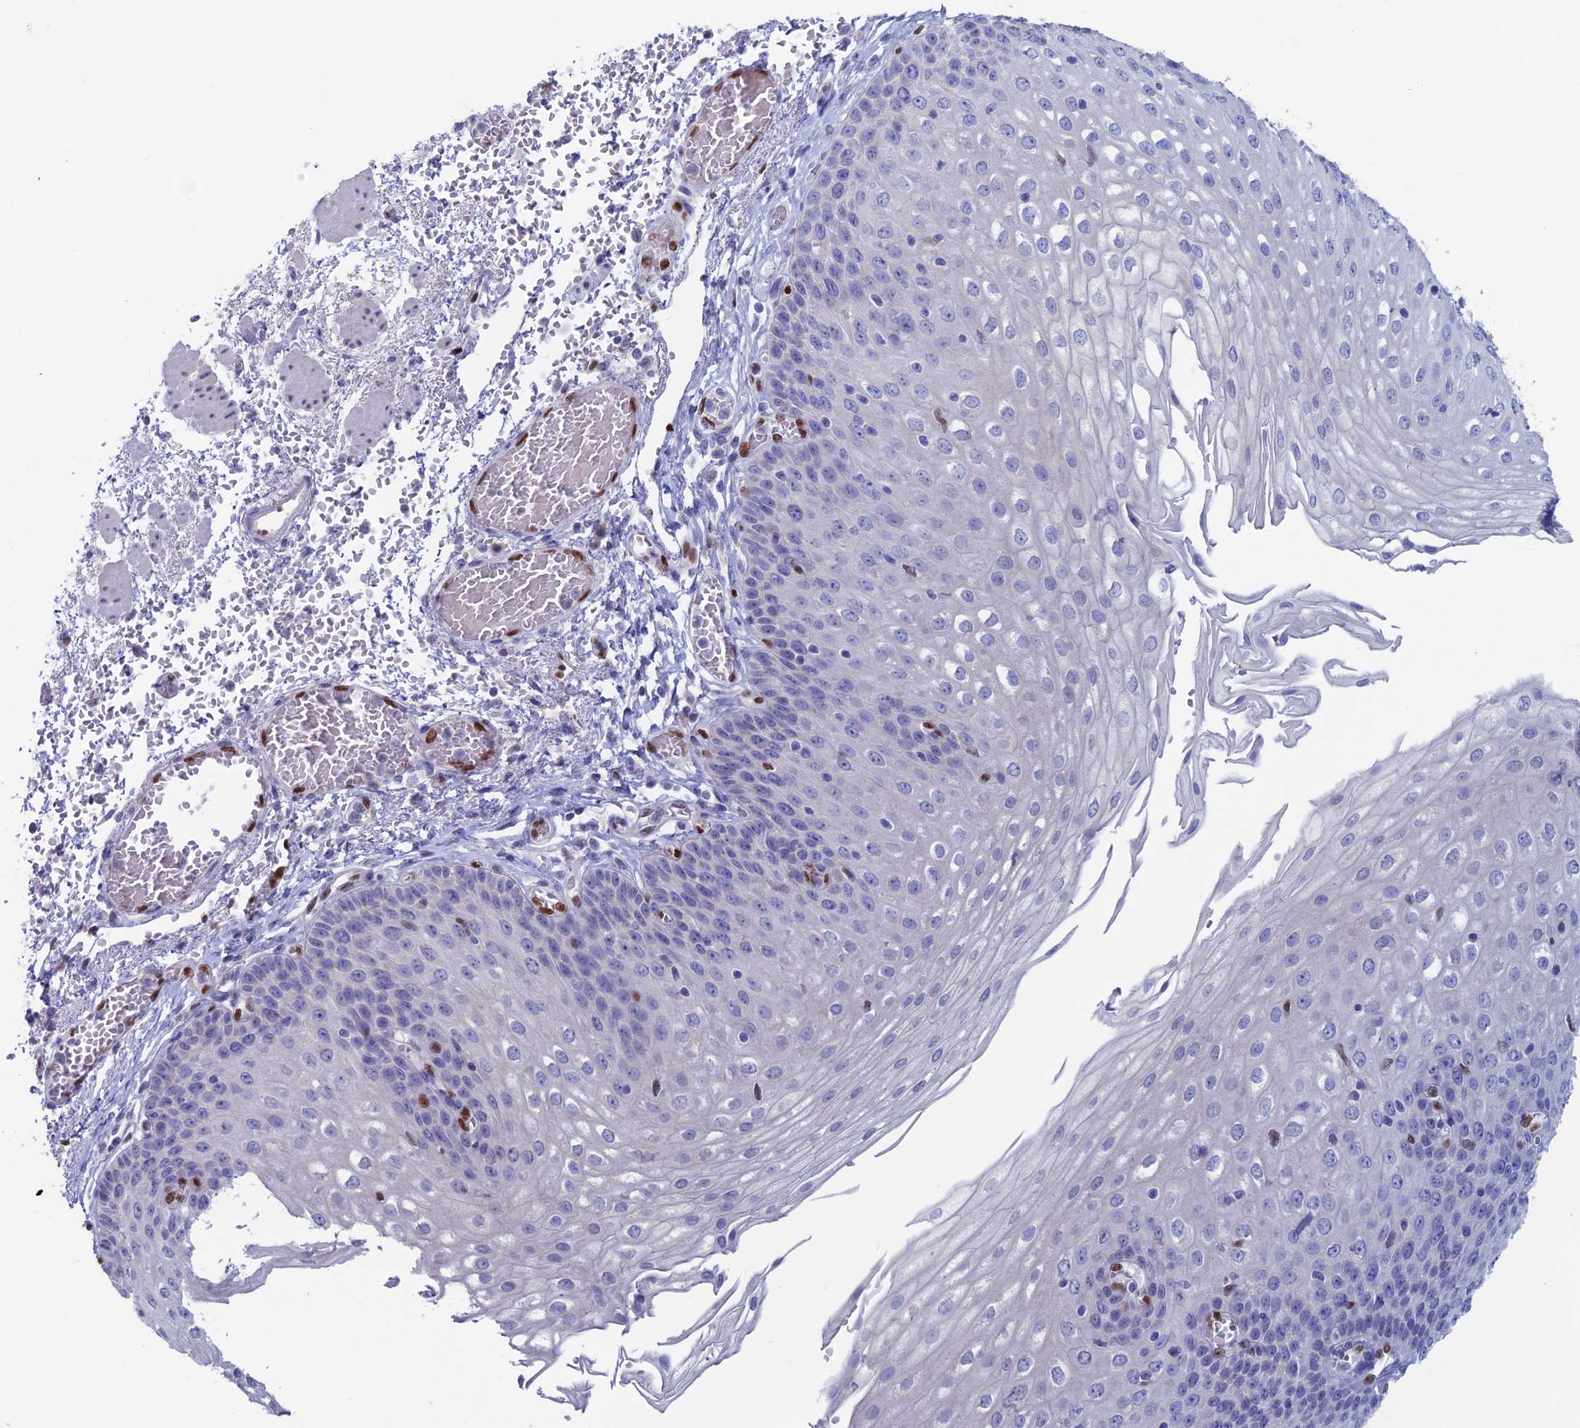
{"staining": {"intensity": "negative", "quantity": "none", "location": "none"}, "tissue": "esophagus", "cell_type": "Squamous epithelial cells", "image_type": "normal", "snomed": [{"axis": "morphology", "description": "Normal tissue, NOS"}, {"axis": "topography", "description": "Esophagus"}], "caption": "DAB (3,3'-diaminobenzidine) immunohistochemical staining of unremarkable esophagus displays no significant expression in squamous epithelial cells.", "gene": "NOL4L", "patient": {"sex": "male", "age": 81}}